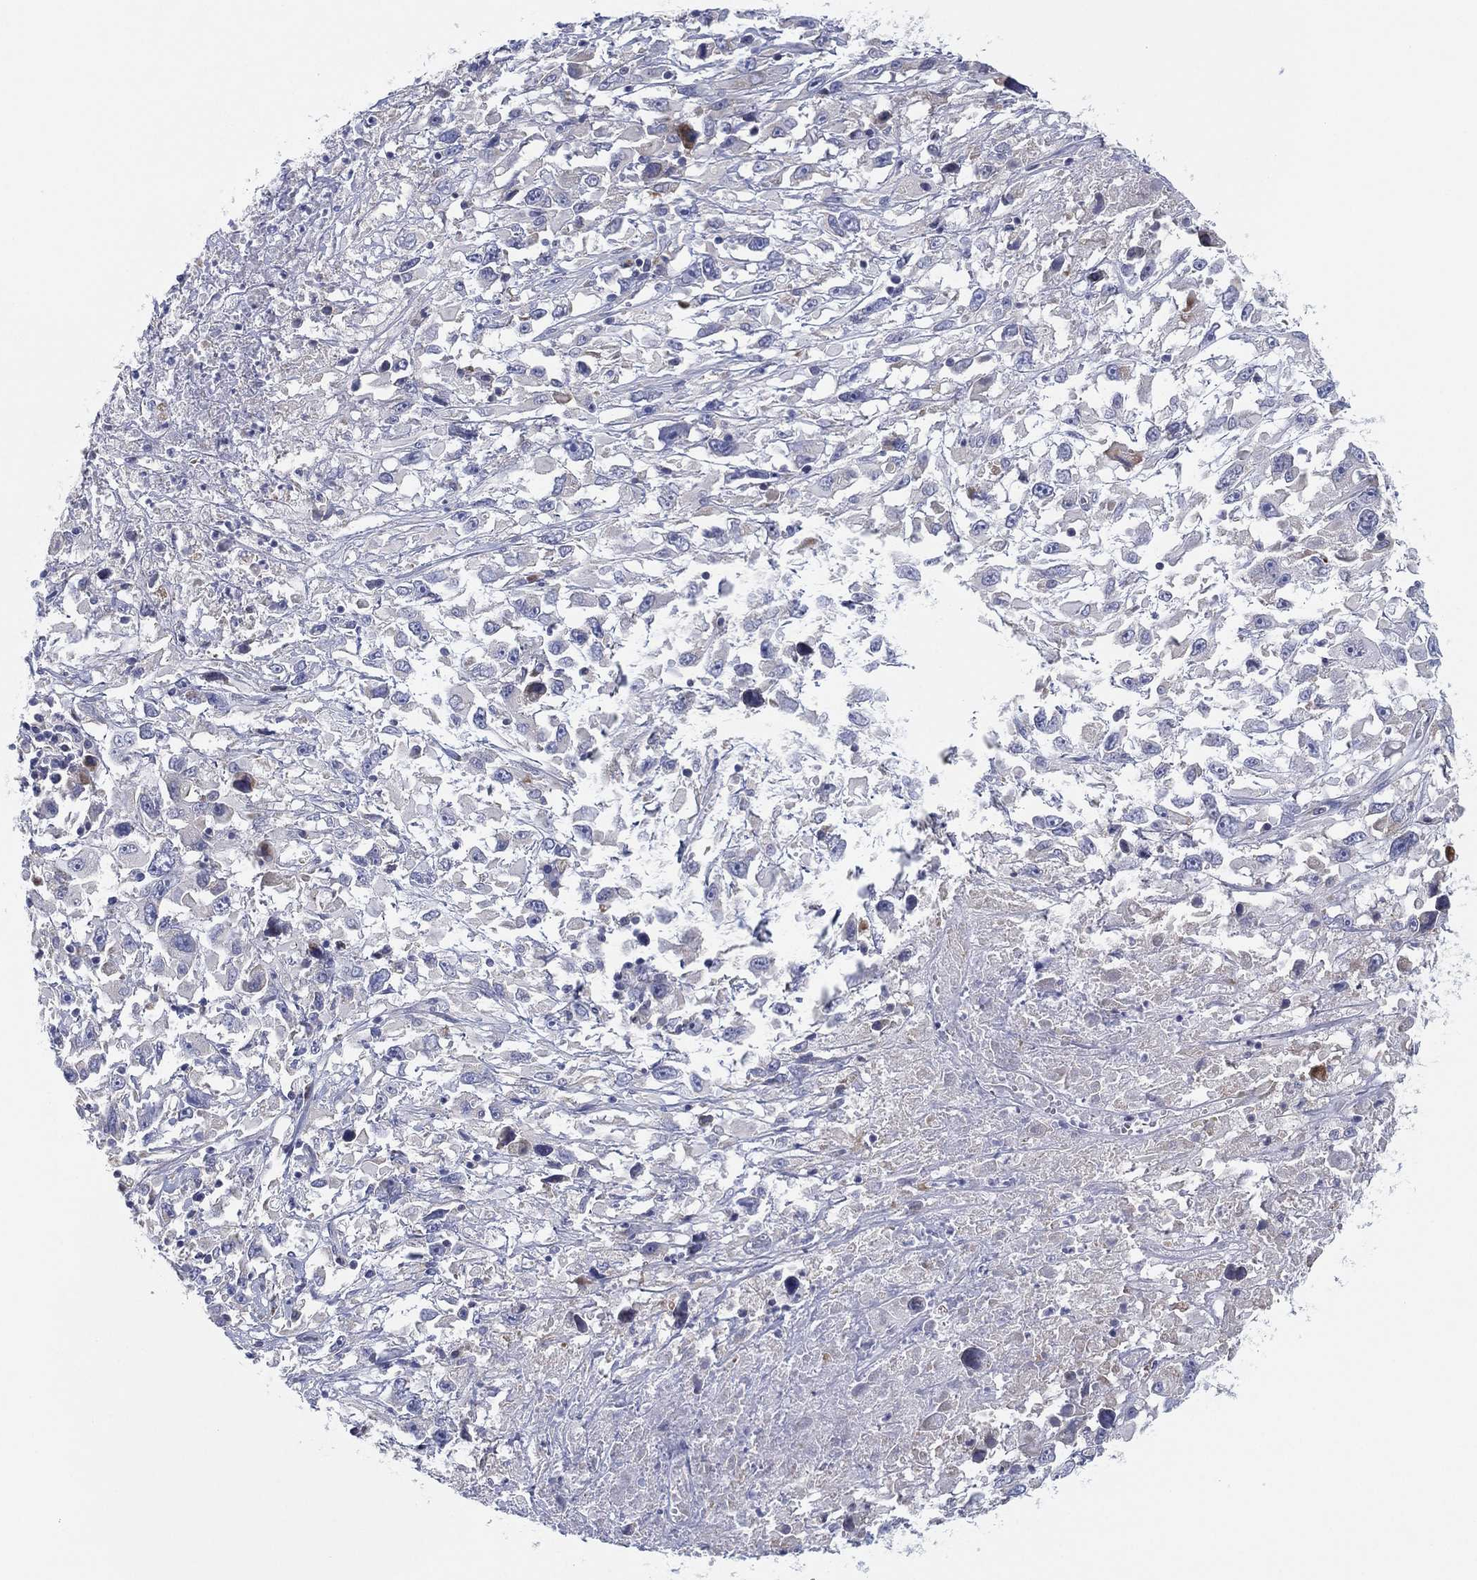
{"staining": {"intensity": "negative", "quantity": "none", "location": "none"}, "tissue": "melanoma", "cell_type": "Tumor cells", "image_type": "cancer", "snomed": [{"axis": "morphology", "description": "Malignant melanoma, Metastatic site"}, {"axis": "topography", "description": "Soft tissue"}], "caption": "IHC of melanoma displays no staining in tumor cells.", "gene": "TMEM40", "patient": {"sex": "male", "age": 50}}